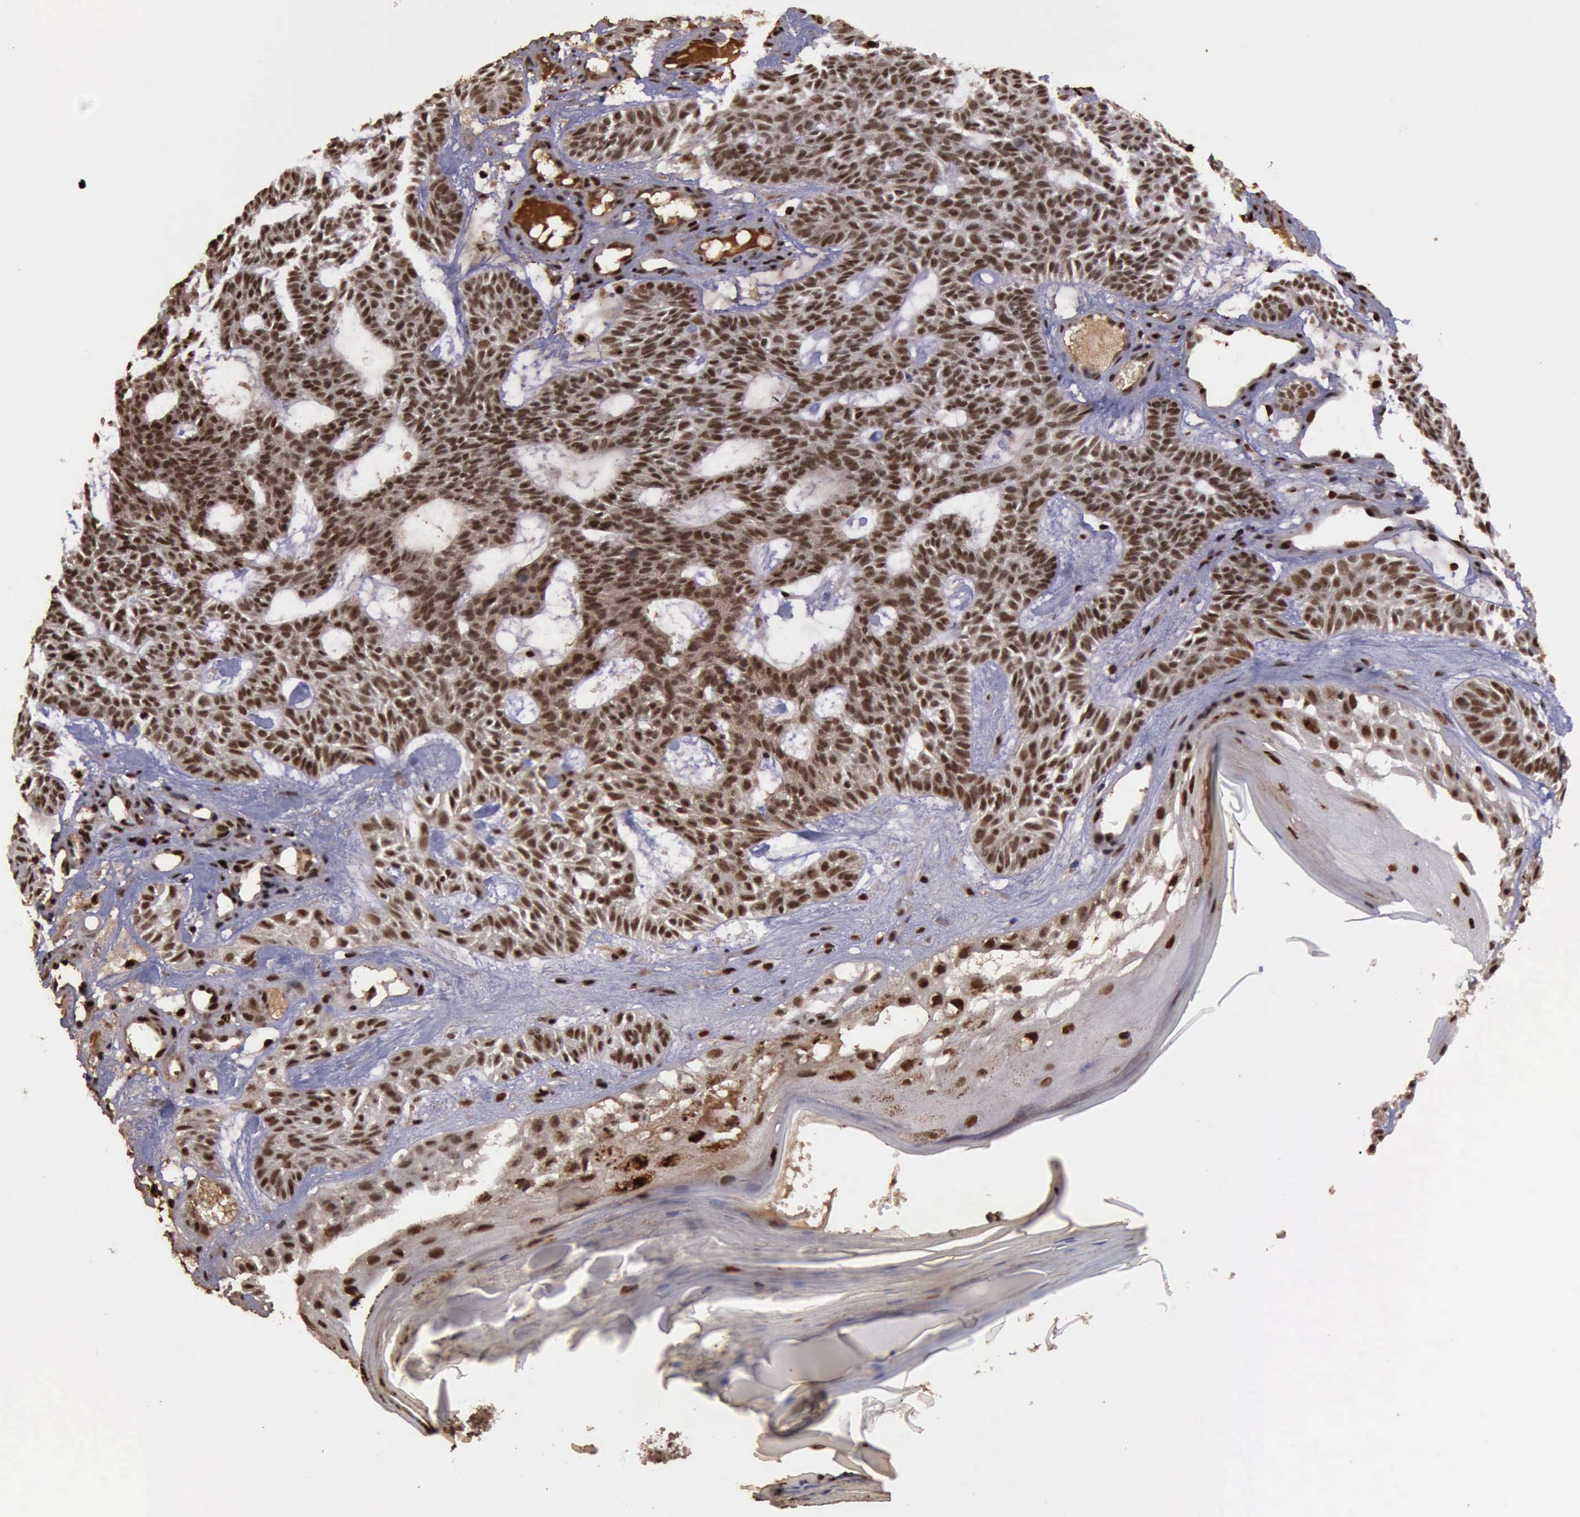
{"staining": {"intensity": "strong", "quantity": ">75%", "location": "nuclear"}, "tissue": "skin cancer", "cell_type": "Tumor cells", "image_type": "cancer", "snomed": [{"axis": "morphology", "description": "Basal cell carcinoma"}, {"axis": "topography", "description": "Skin"}], "caption": "This is a photomicrograph of IHC staining of skin basal cell carcinoma, which shows strong expression in the nuclear of tumor cells.", "gene": "TRMT2A", "patient": {"sex": "male", "age": 75}}